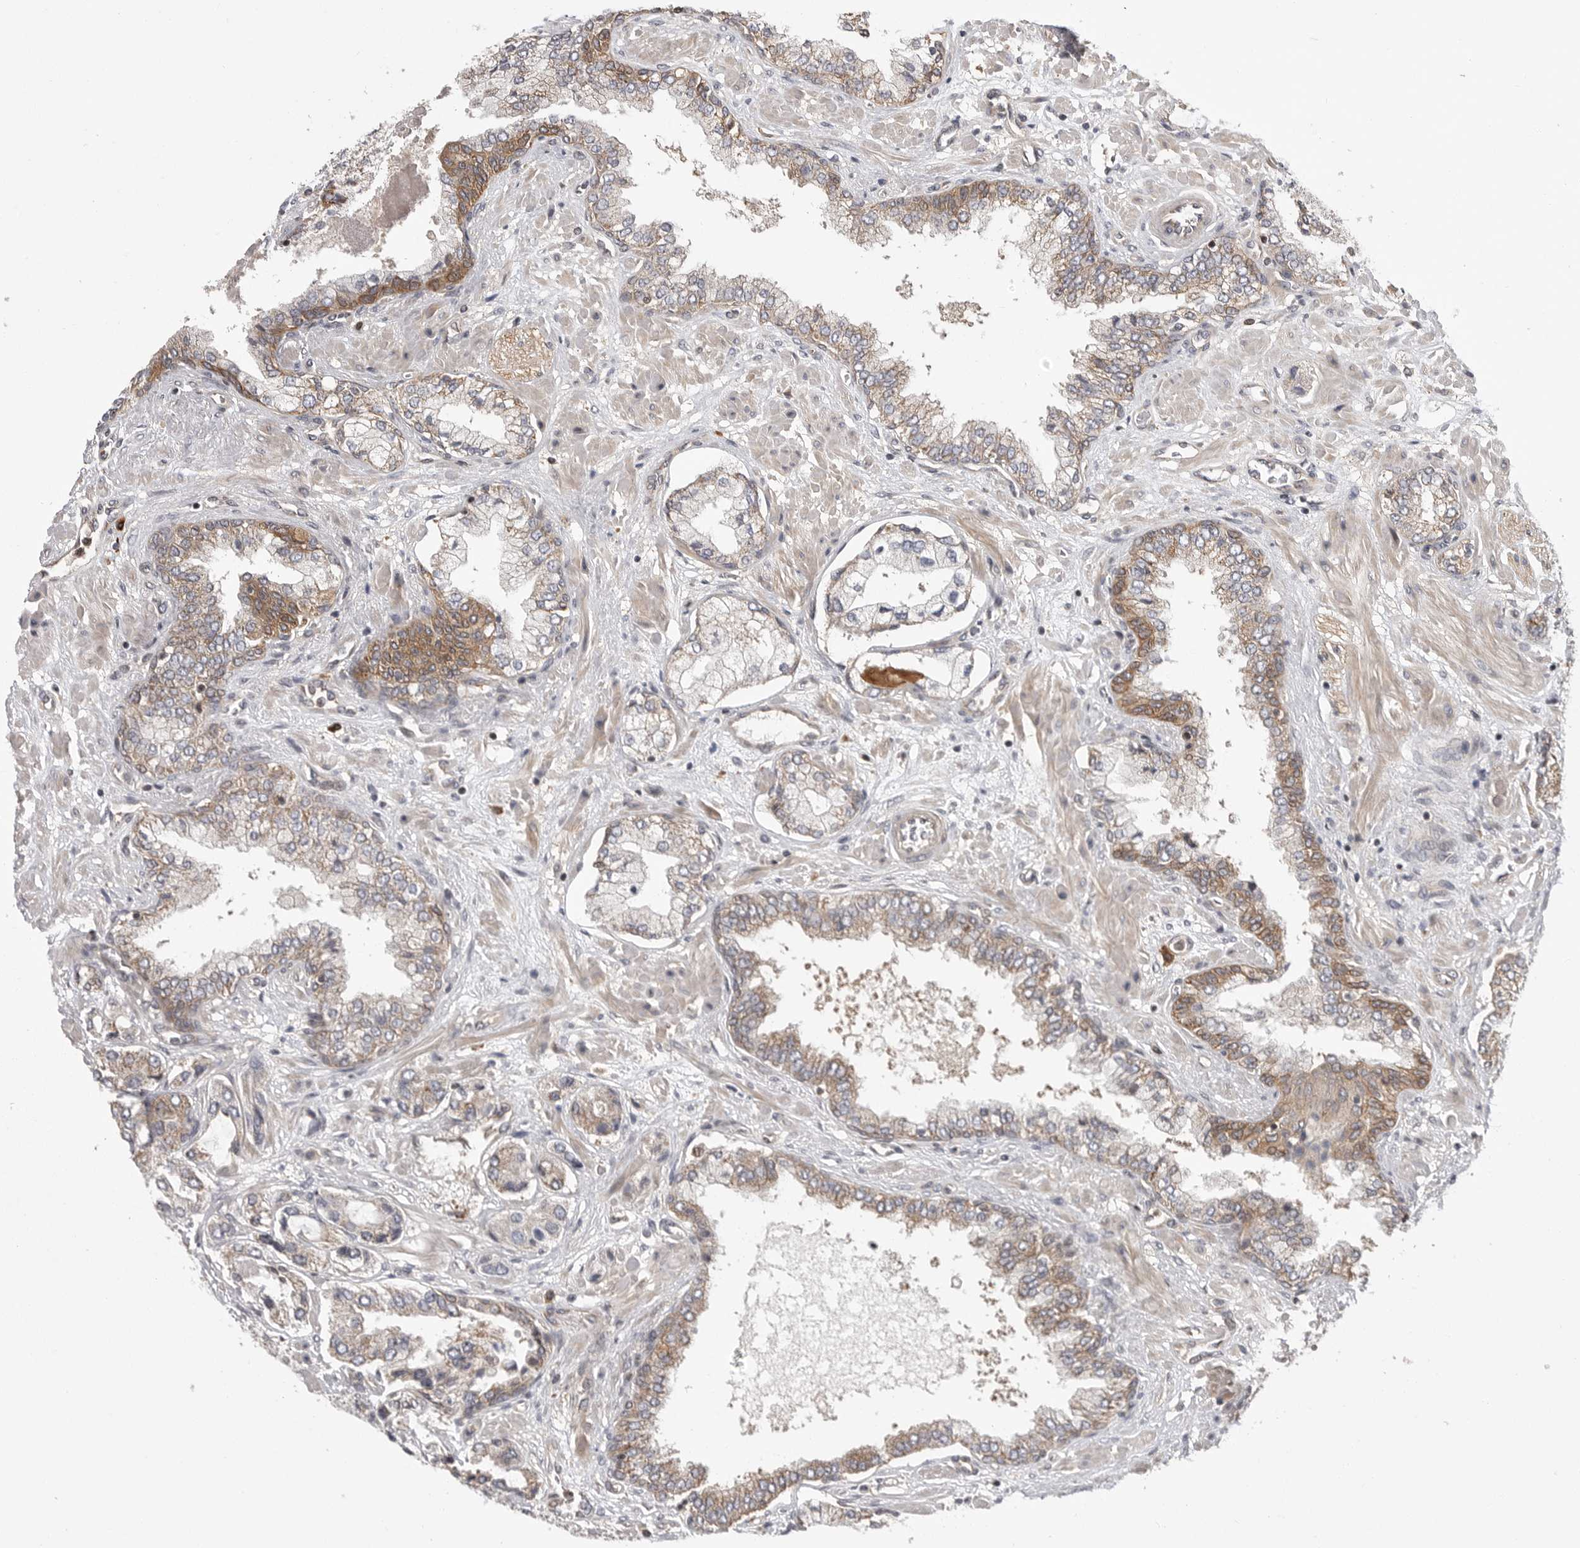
{"staining": {"intensity": "negative", "quantity": "none", "location": "none"}, "tissue": "prostate cancer", "cell_type": "Tumor cells", "image_type": "cancer", "snomed": [{"axis": "morphology", "description": "Normal tissue, NOS"}, {"axis": "morphology", "description": "Adenocarcinoma, High grade"}, {"axis": "topography", "description": "Prostate"}, {"axis": "topography", "description": "Peripheral nerve tissue"}], "caption": "This is an immunohistochemistry (IHC) micrograph of prostate cancer (high-grade adenocarcinoma). There is no expression in tumor cells.", "gene": "OXR1", "patient": {"sex": "male", "age": 59}}